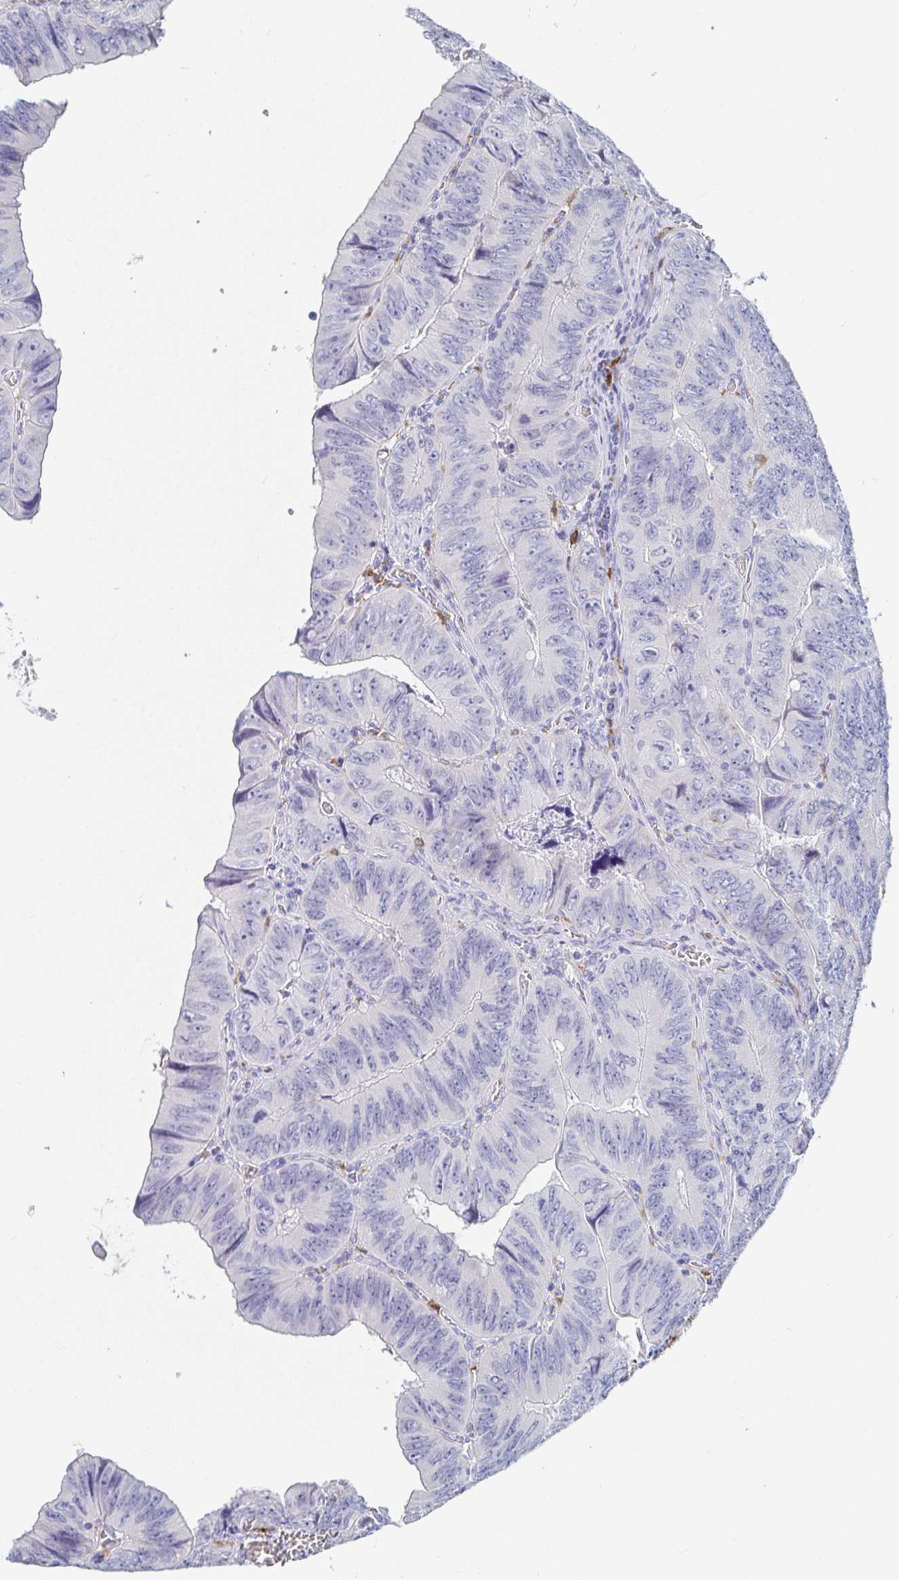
{"staining": {"intensity": "negative", "quantity": "none", "location": "none"}, "tissue": "colorectal cancer", "cell_type": "Tumor cells", "image_type": "cancer", "snomed": [{"axis": "morphology", "description": "Adenocarcinoma, NOS"}, {"axis": "topography", "description": "Colon"}], "caption": "This micrograph is of colorectal cancer (adenocarcinoma) stained with immunohistochemistry (IHC) to label a protein in brown with the nuclei are counter-stained blue. There is no expression in tumor cells.", "gene": "OR2A4", "patient": {"sex": "female", "age": 84}}